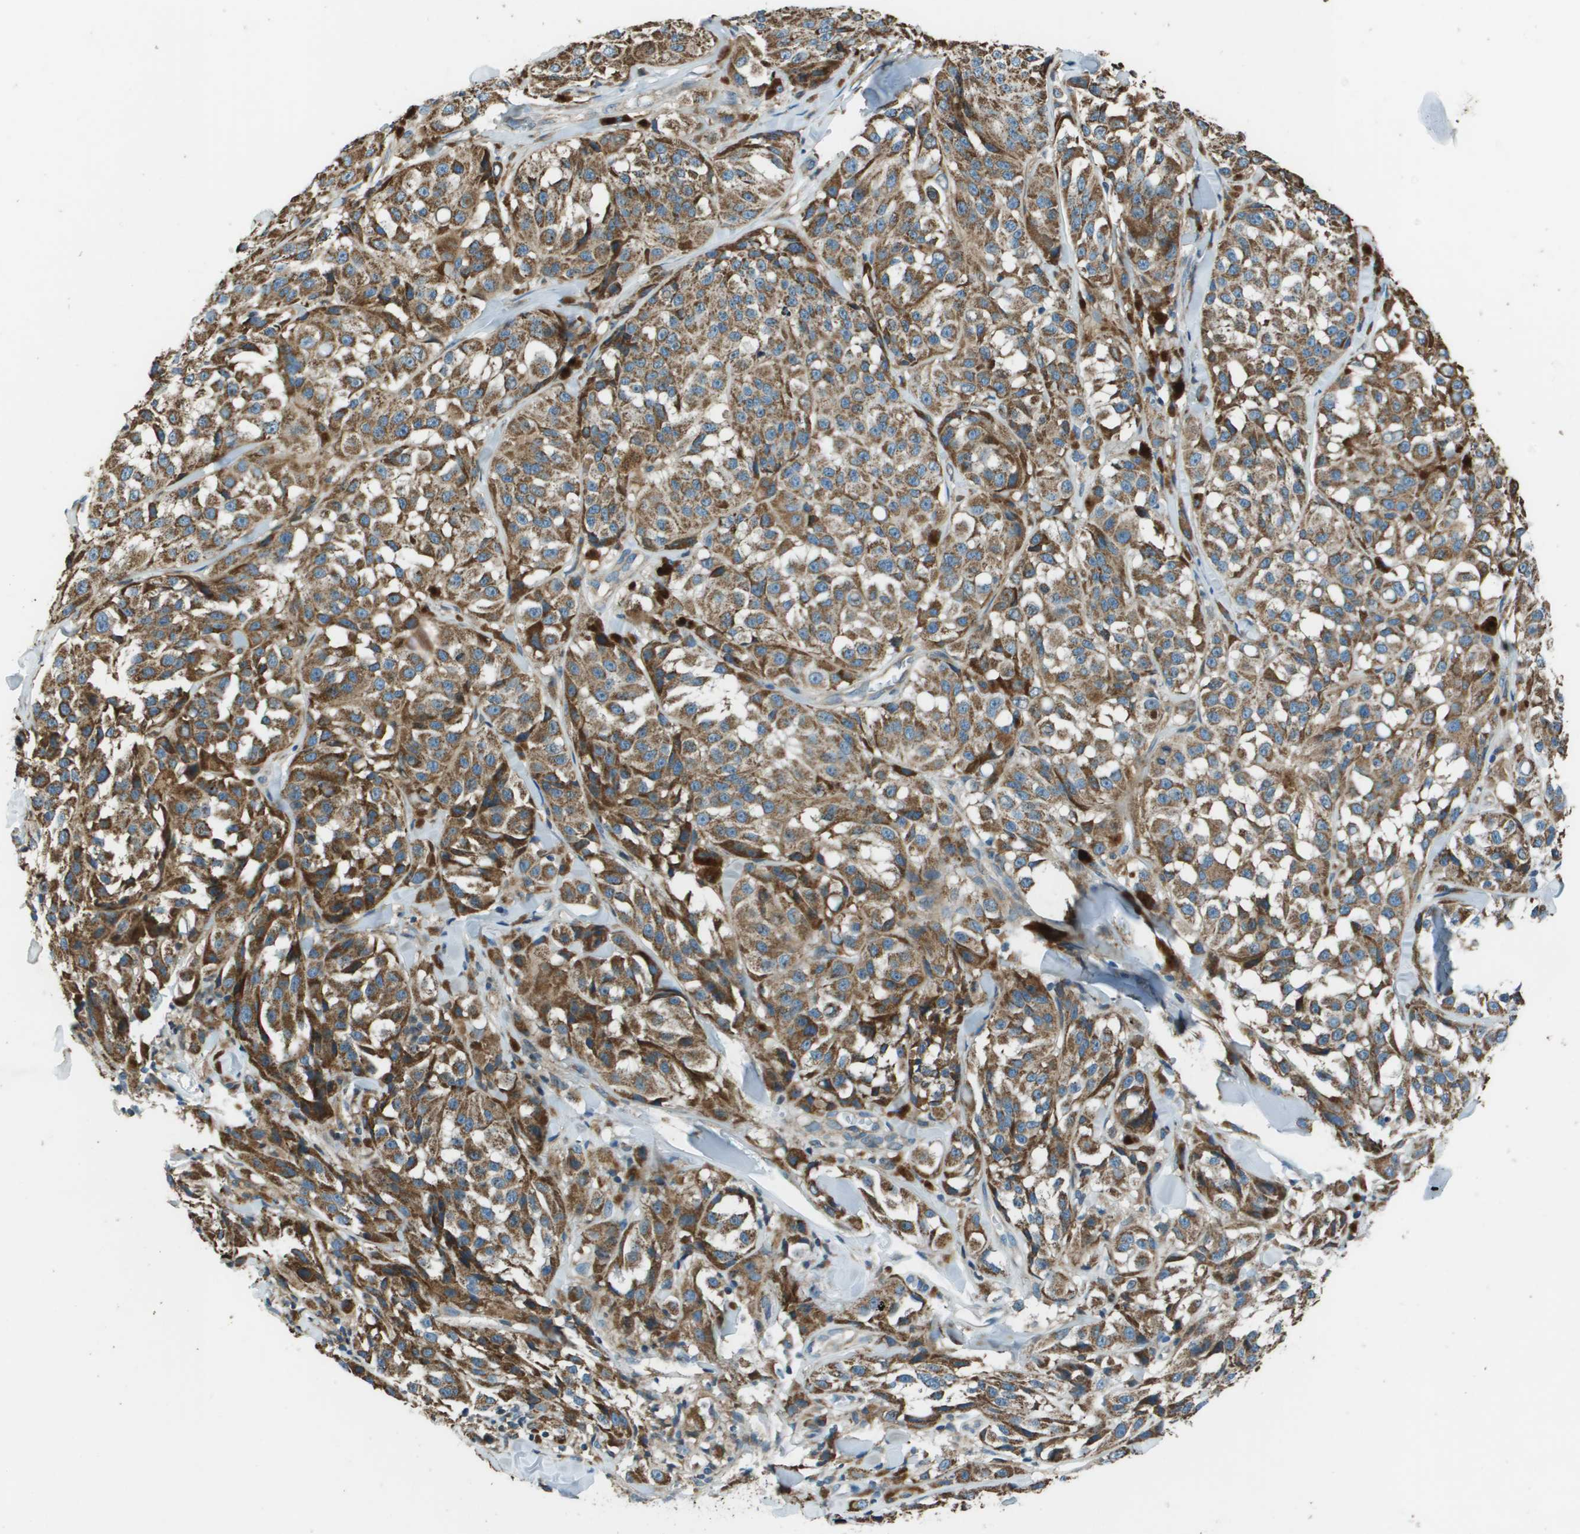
{"staining": {"intensity": "moderate", "quantity": ">75%", "location": "cytoplasmic/membranous"}, "tissue": "melanoma", "cell_type": "Tumor cells", "image_type": "cancer", "snomed": [{"axis": "morphology", "description": "Malignant melanoma, NOS"}, {"axis": "topography", "description": "Skin"}], "caption": "About >75% of tumor cells in human melanoma exhibit moderate cytoplasmic/membranous protein positivity as visualized by brown immunohistochemical staining.", "gene": "TMEM51", "patient": {"sex": "male", "age": 84}}